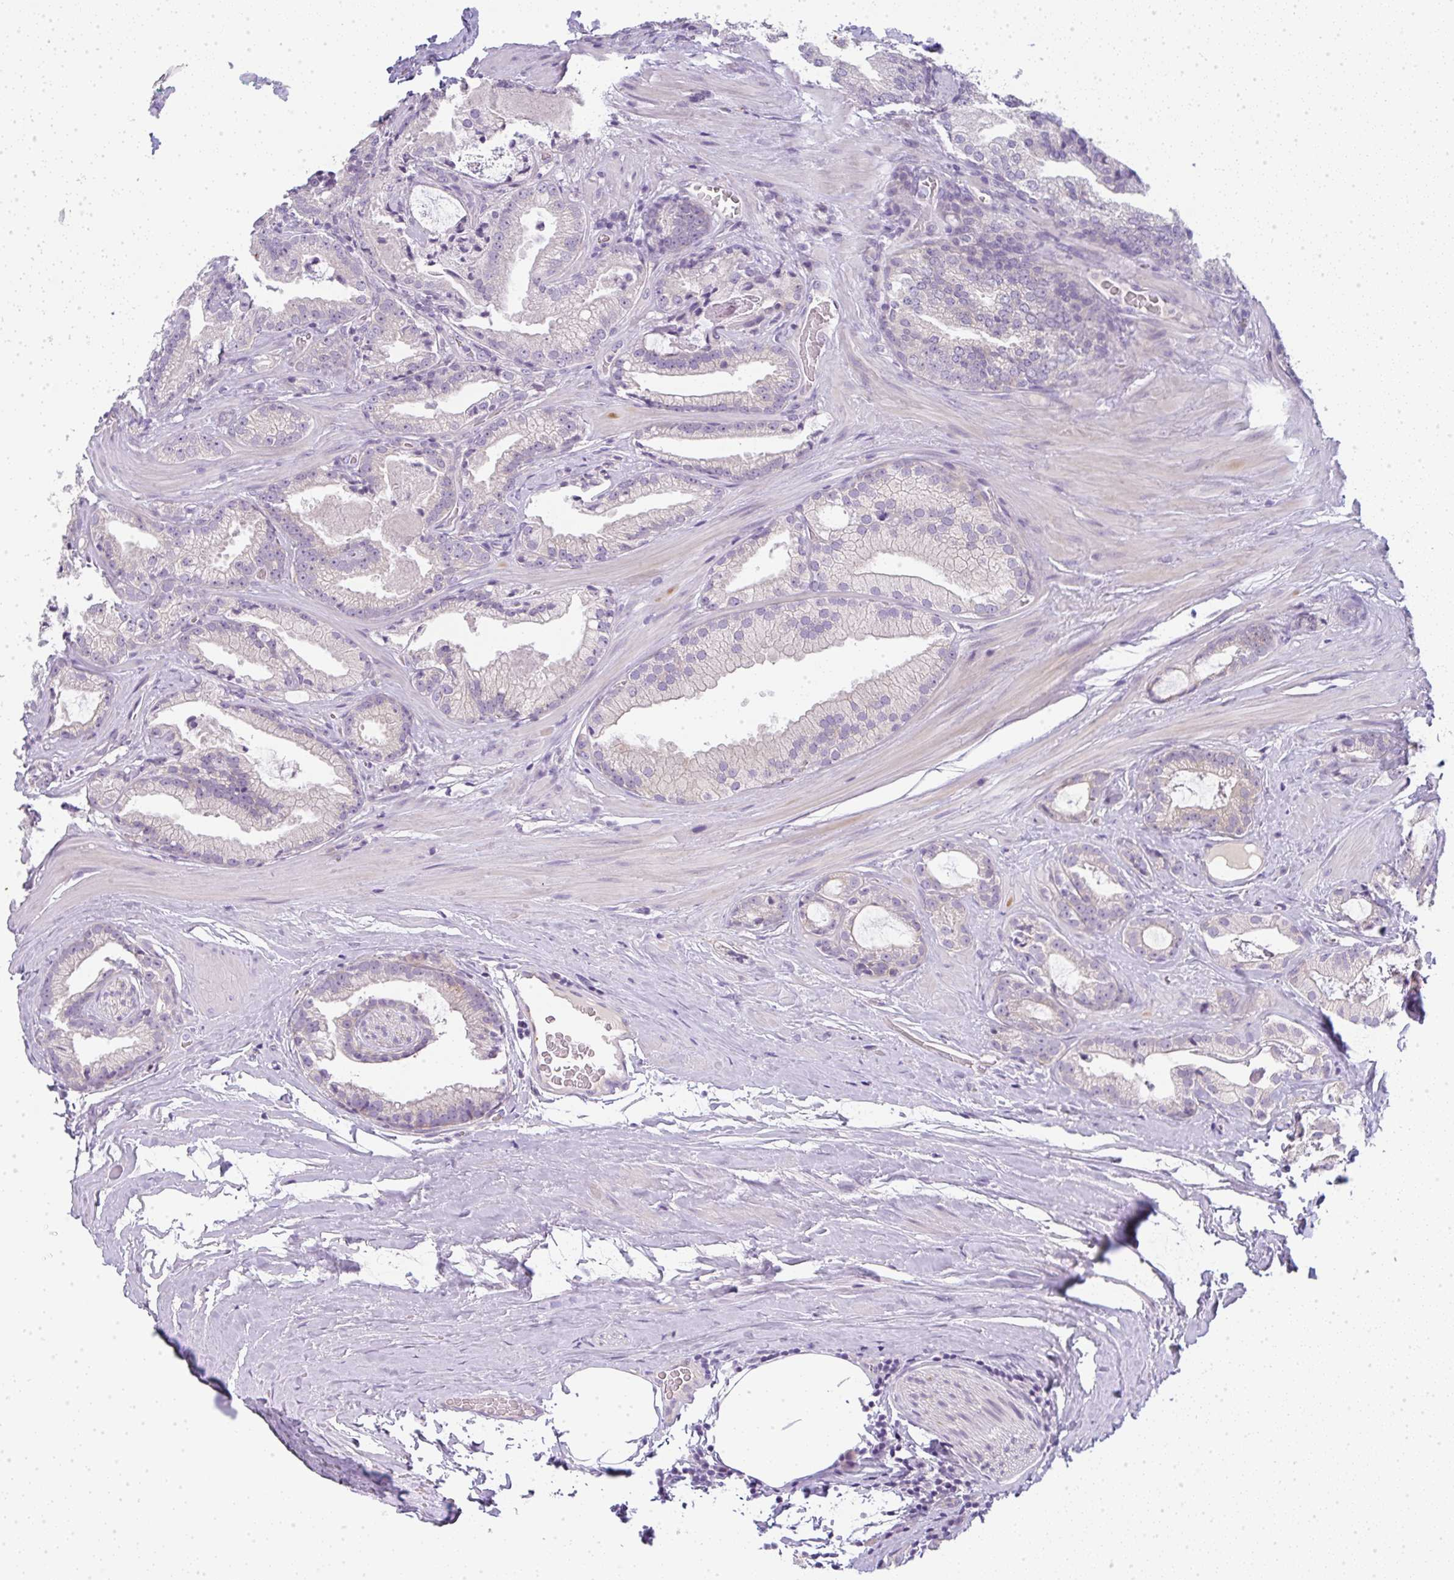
{"staining": {"intensity": "negative", "quantity": "none", "location": "none"}, "tissue": "prostate cancer", "cell_type": "Tumor cells", "image_type": "cancer", "snomed": [{"axis": "morphology", "description": "Adenocarcinoma, High grade"}, {"axis": "topography", "description": "Prostate"}], "caption": "The photomicrograph displays no staining of tumor cells in prostate high-grade adenocarcinoma.", "gene": "LPAR4", "patient": {"sex": "male", "age": 68}}